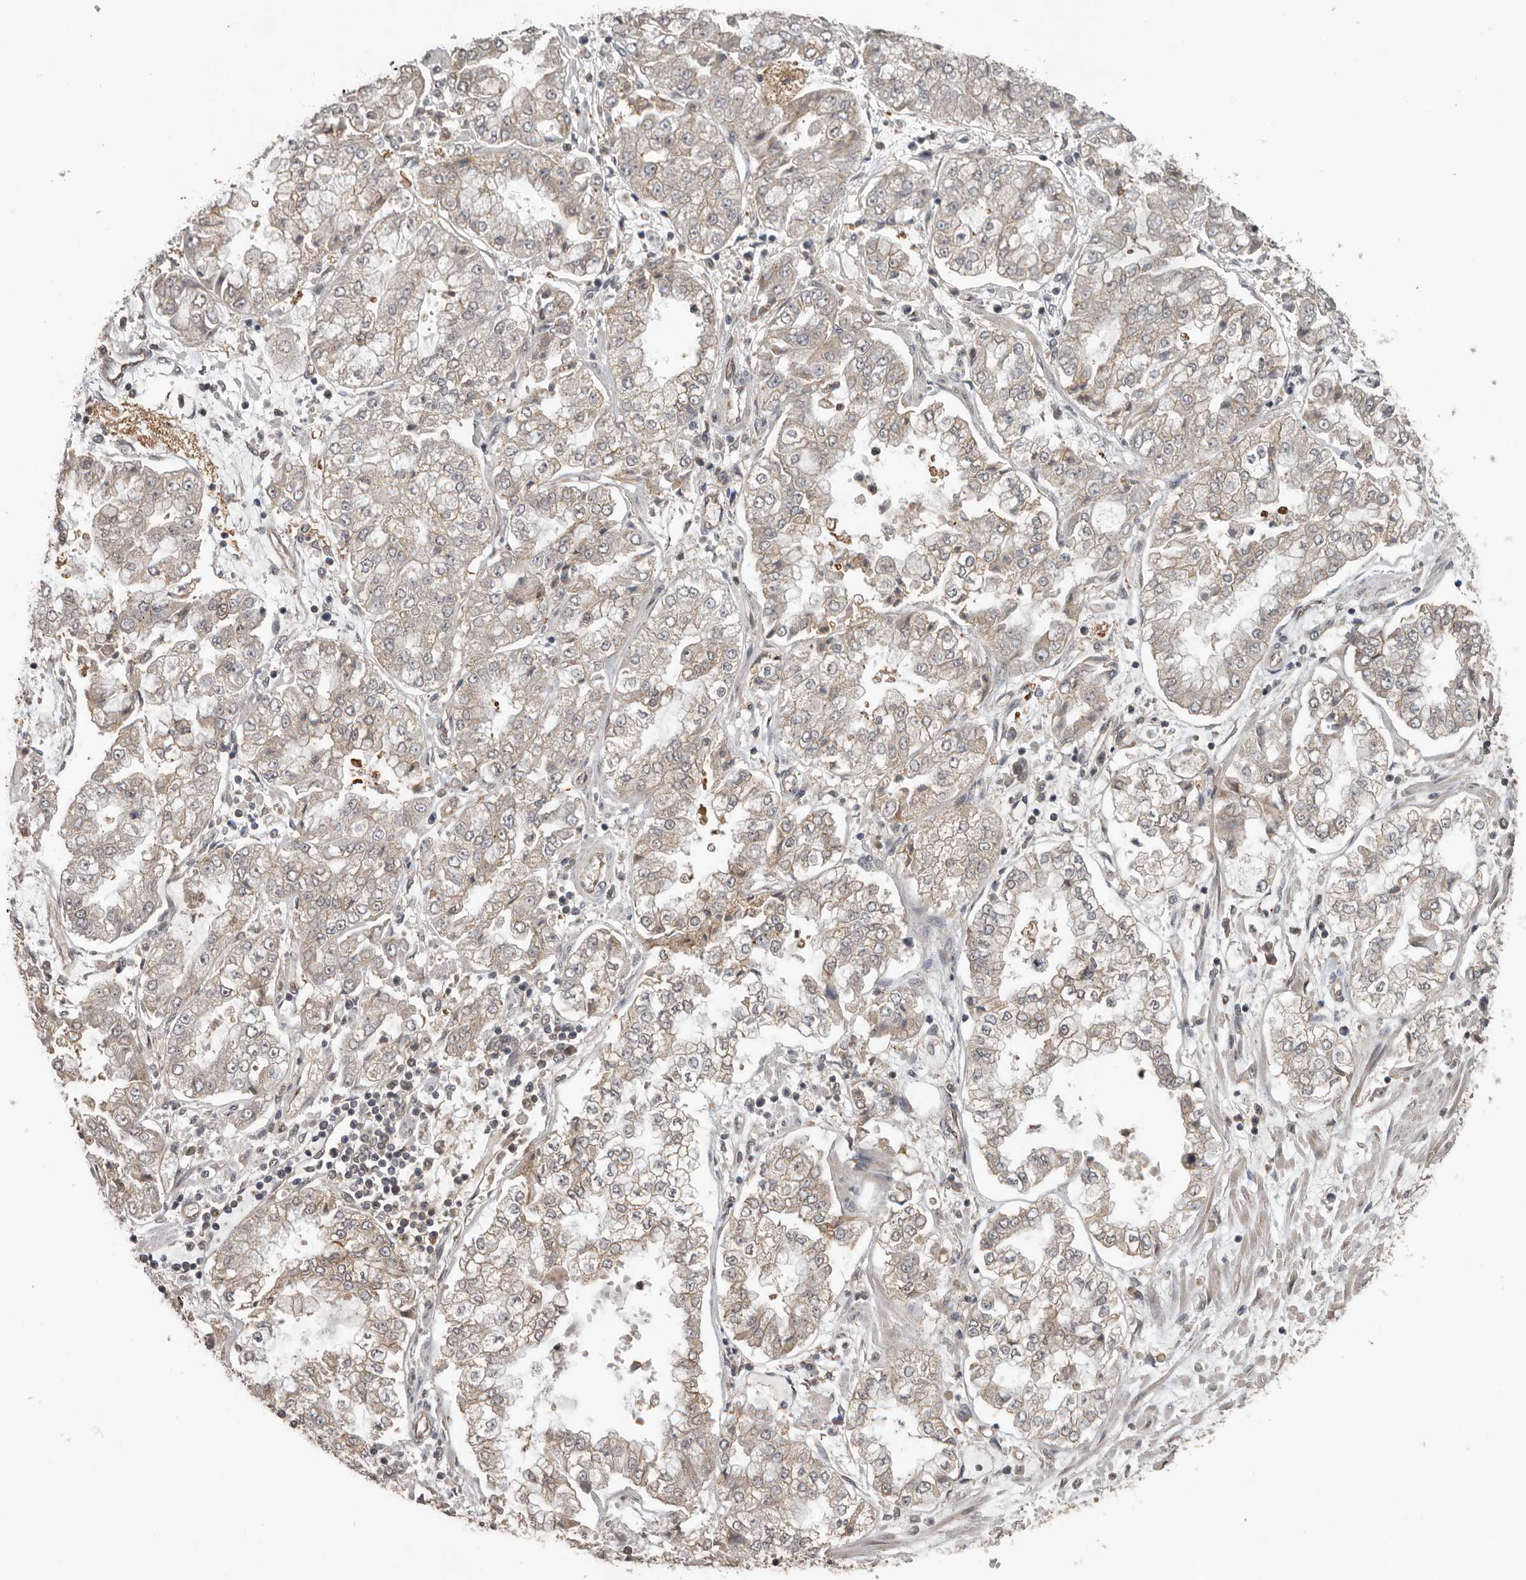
{"staining": {"intensity": "weak", "quantity": "<25%", "location": "cytoplasmic/membranous"}, "tissue": "stomach cancer", "cell_type": "Tumor cells", "image_type": "cancer", "snomed": [{"axis": "morphology", "description": "Adenocarcinoma, NOS"}, {"axis": "topography", "description": "Stomach"}], "caption": "Immunohistochemical staining of human adenocarcinoma (stomach) displays no significant staining in tumor cells.", "gene": "CEP350", "patient": {"sex": "male", "age": 76}}